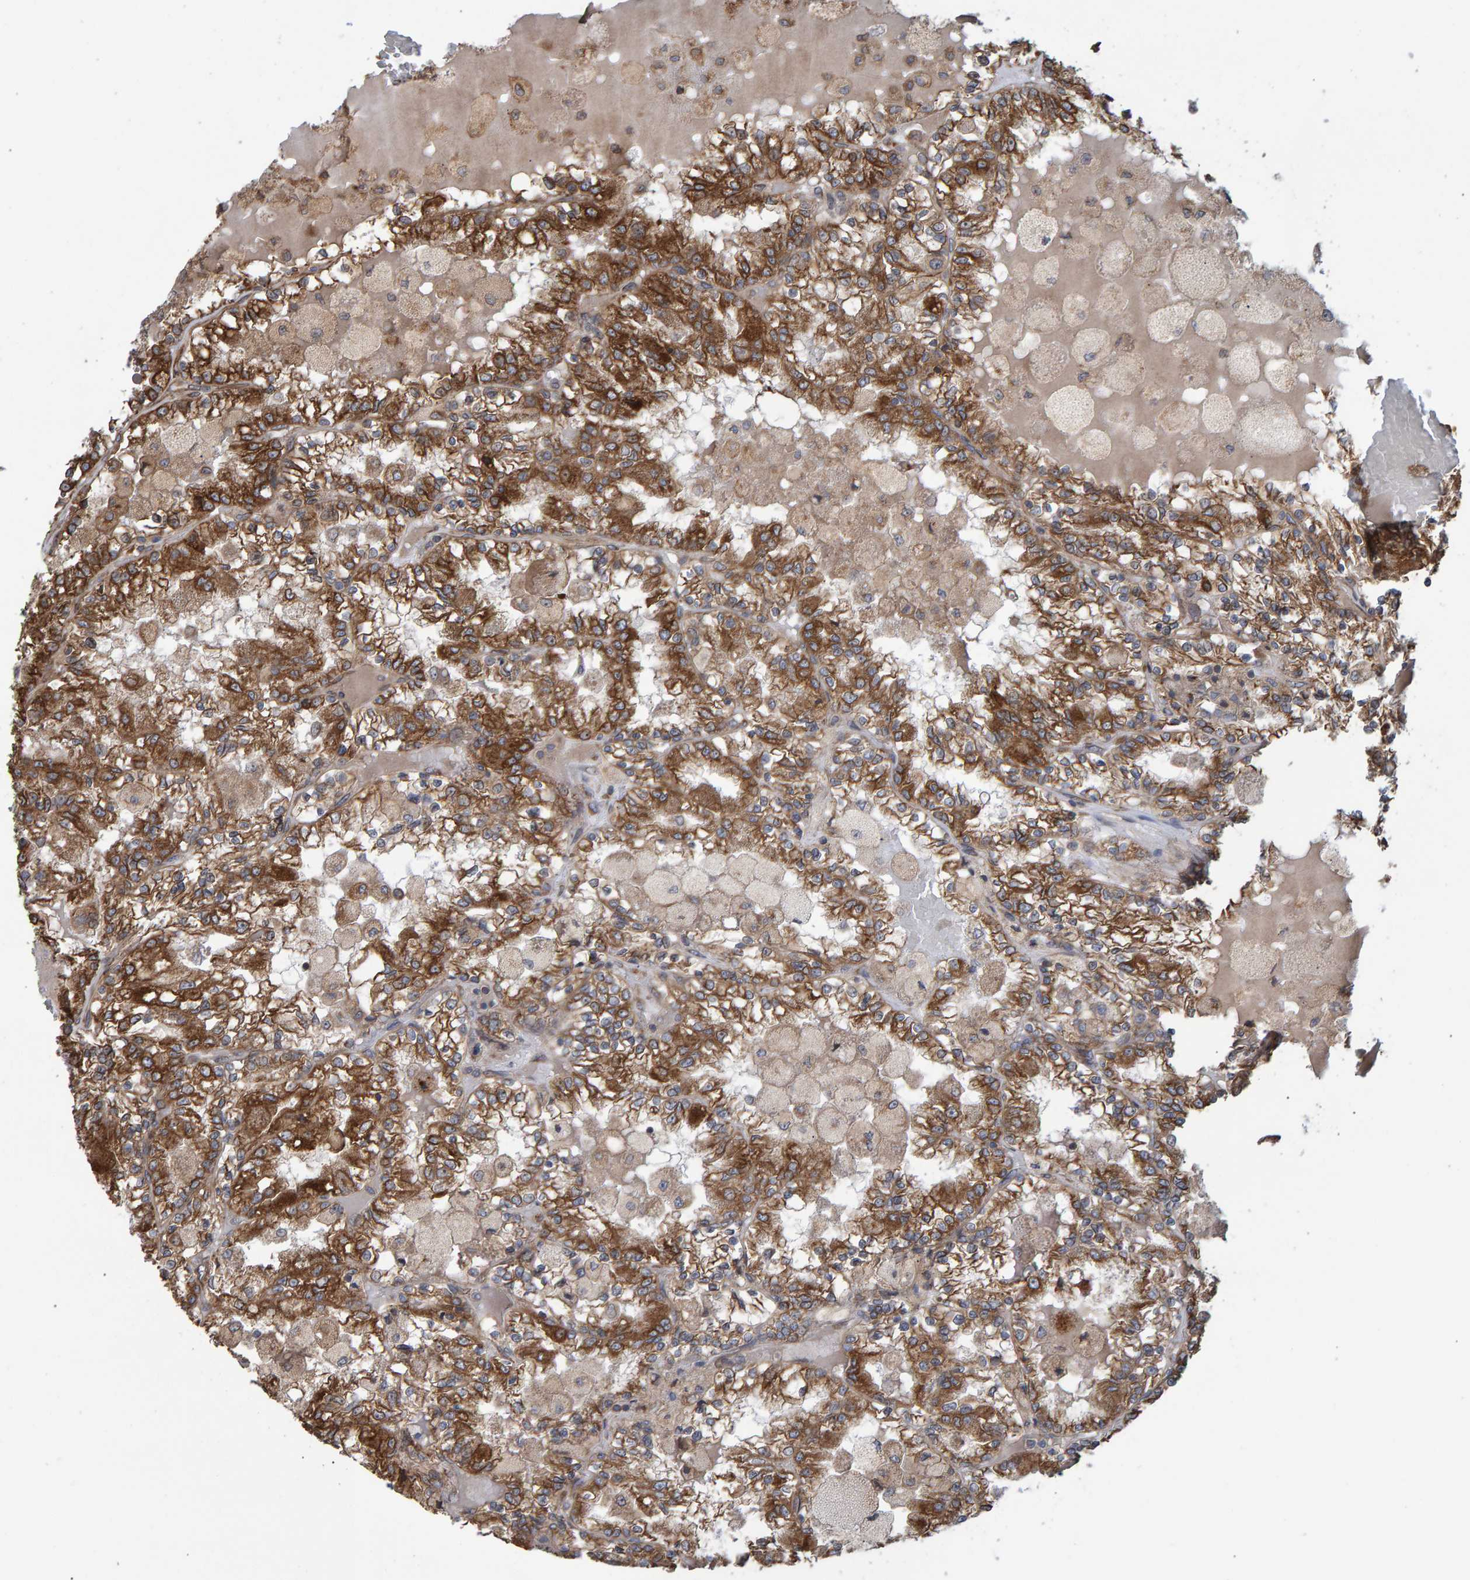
{"staining": {"intensity": "moderate", "quantity": ">75%", "location": "cytoplasmic/membranous"}, "tissue": "renal cancer", "cell_type": "Tumor cells", "image_type": "cancer", "snomed": [{"axis": "morphology", "description": "Adenocarcinoma, NOS"}, {"axis": "topography", "description": "Kidney"}], "caption": "An immunohistochemistry (IHC) image of tumor tissue is shown. Protein staining in brown shows moderate cytoplasmic/membranous positivity in renal cancer (adenocarcinoma) within tumor cells. (DAB (3,3'-diaminobenzidine) IHC with brightfield microscopy, high magnification).", "gene": "FAM117A", "patient": {"sex": "female", "age": 56}}